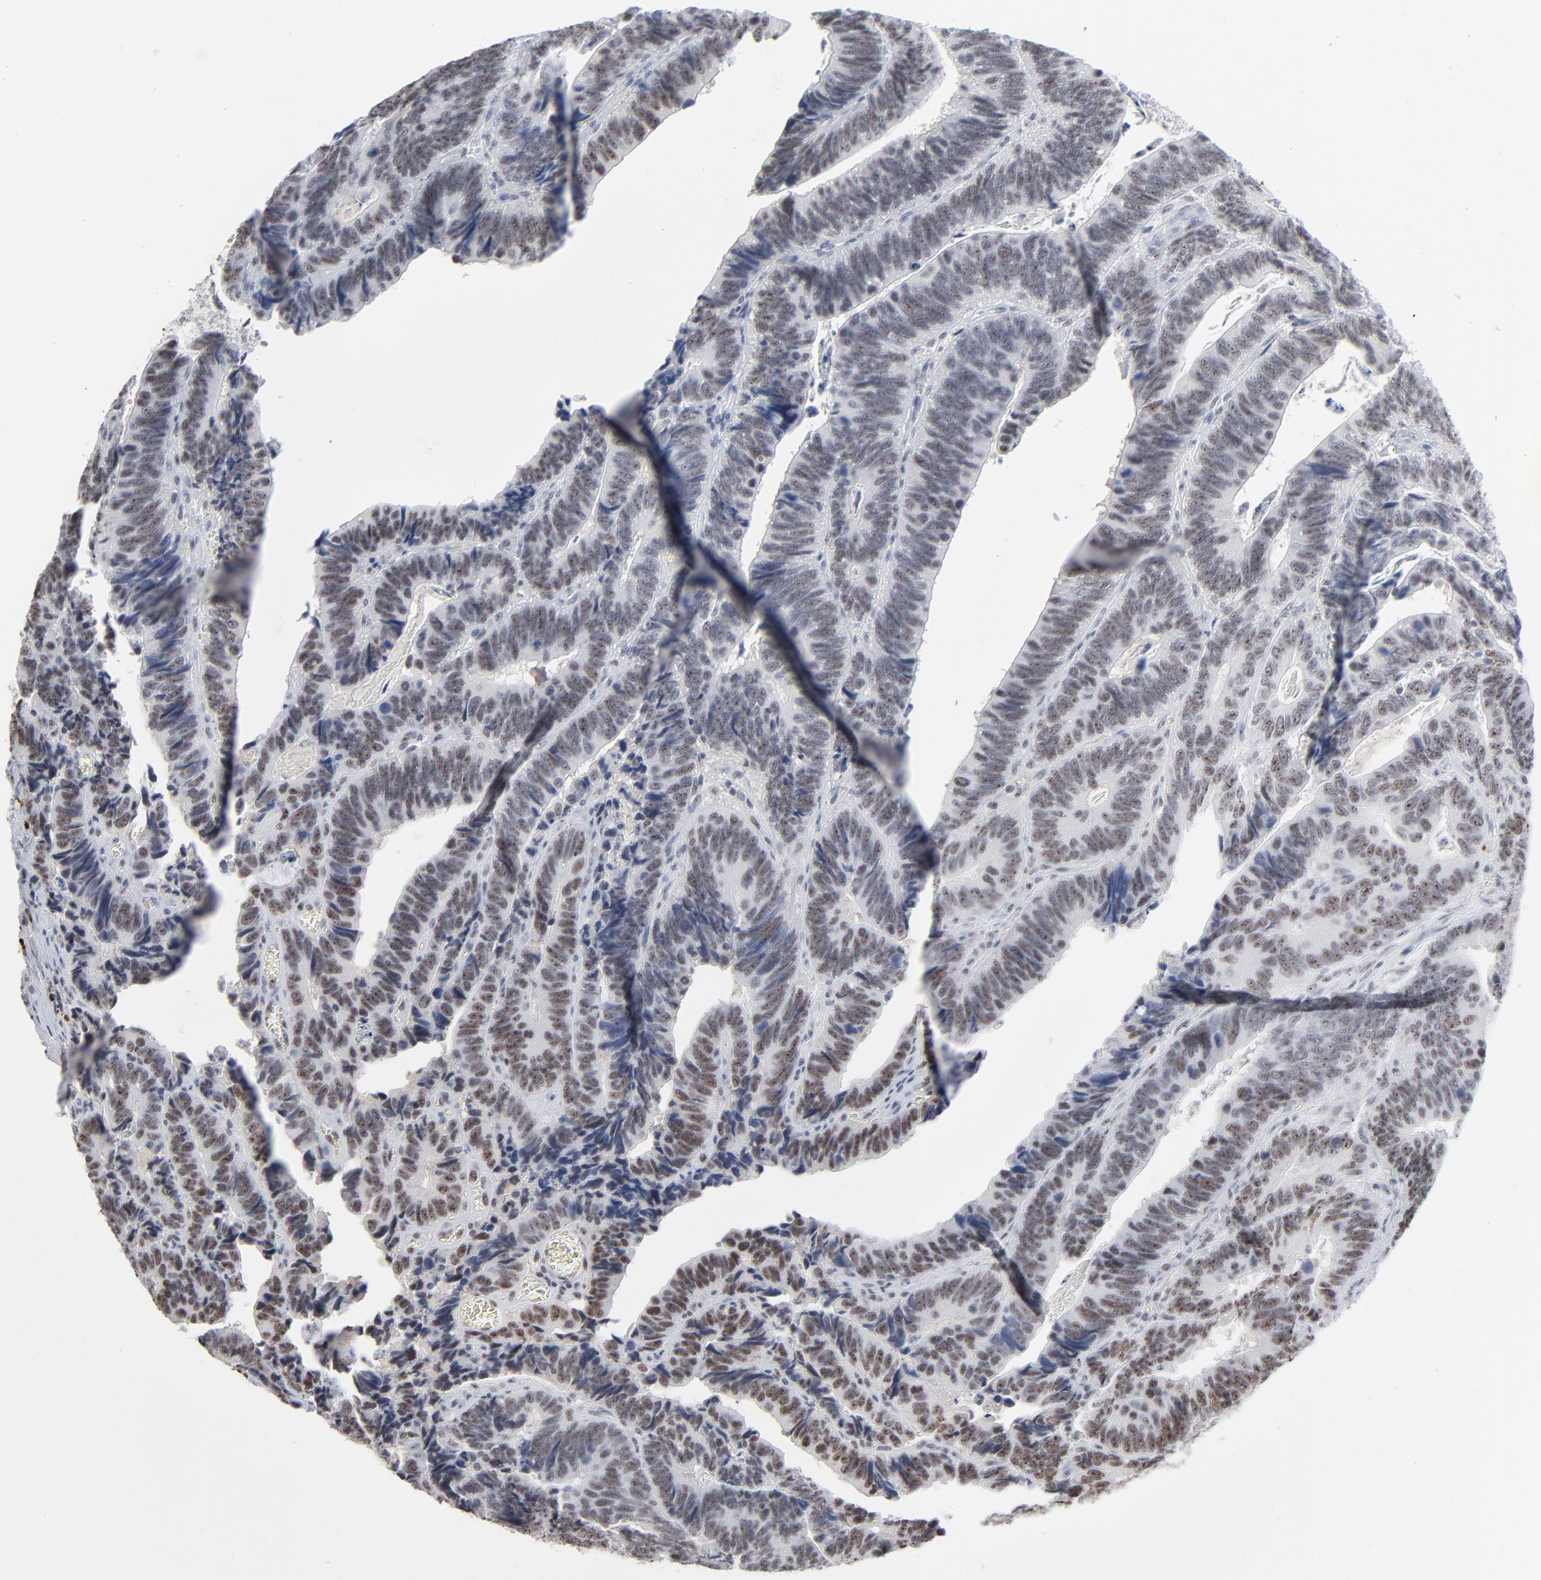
{"staining": {"intensity": "weak", "quantity": "25%-75%", "location": "nuclear"}, "tissue": "colorectal cancer", "cell_type": "Tumor cells", "image_type": "cancer", "snomed": [{"axis": "morphology", "description": "Adenocarcinoma, NOS"}, {"axis": "topography", "description": "Colon"}], "caption": "Colorectal cancer stained with DAB immunohistochemistry exhibits low levels of weak nuclear expression in approximately 25%-75% of tumor cells.", "gene": "MPHOSPH6", "patient": {"sex": "male", "age": 72}}